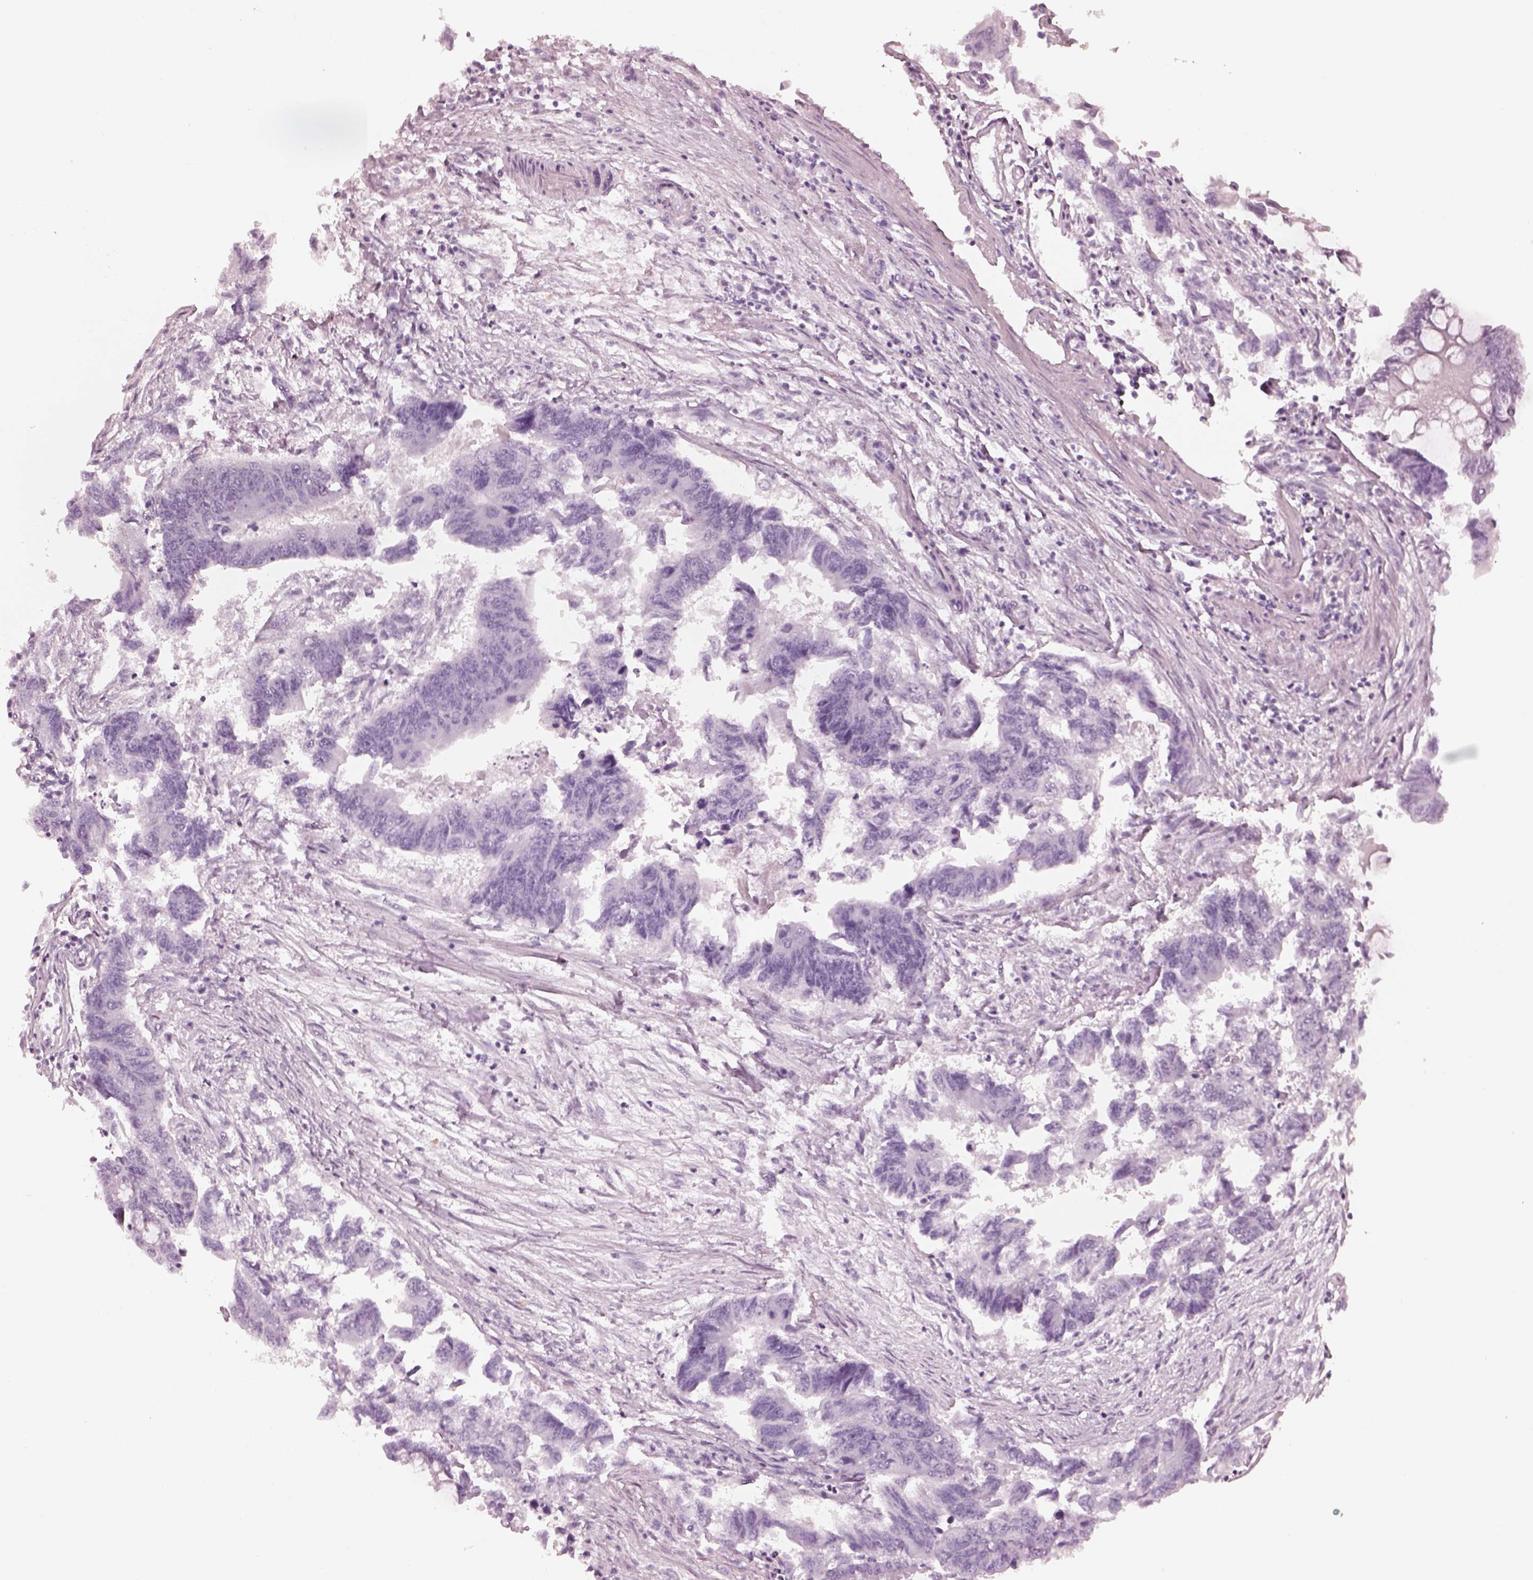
{"staining": {"intensity": "negative", "quantity": "none", "location": "none"}, "tissue": "colorectal cancer", "cell_type": "Tumor cells", "image_type": "cancer", "snomed": [{"axis": "morphology", "description": "Adenocarcinoma, NOS"}, {"axis": "topography", "description": "Colon"}], "caption": "Immunohistochemical staining of human colorectal cancer demonstrates no significant positivity in tumor cells.", "gene": "RSPH9", "patient": {"sex": "female", "age": 65}}